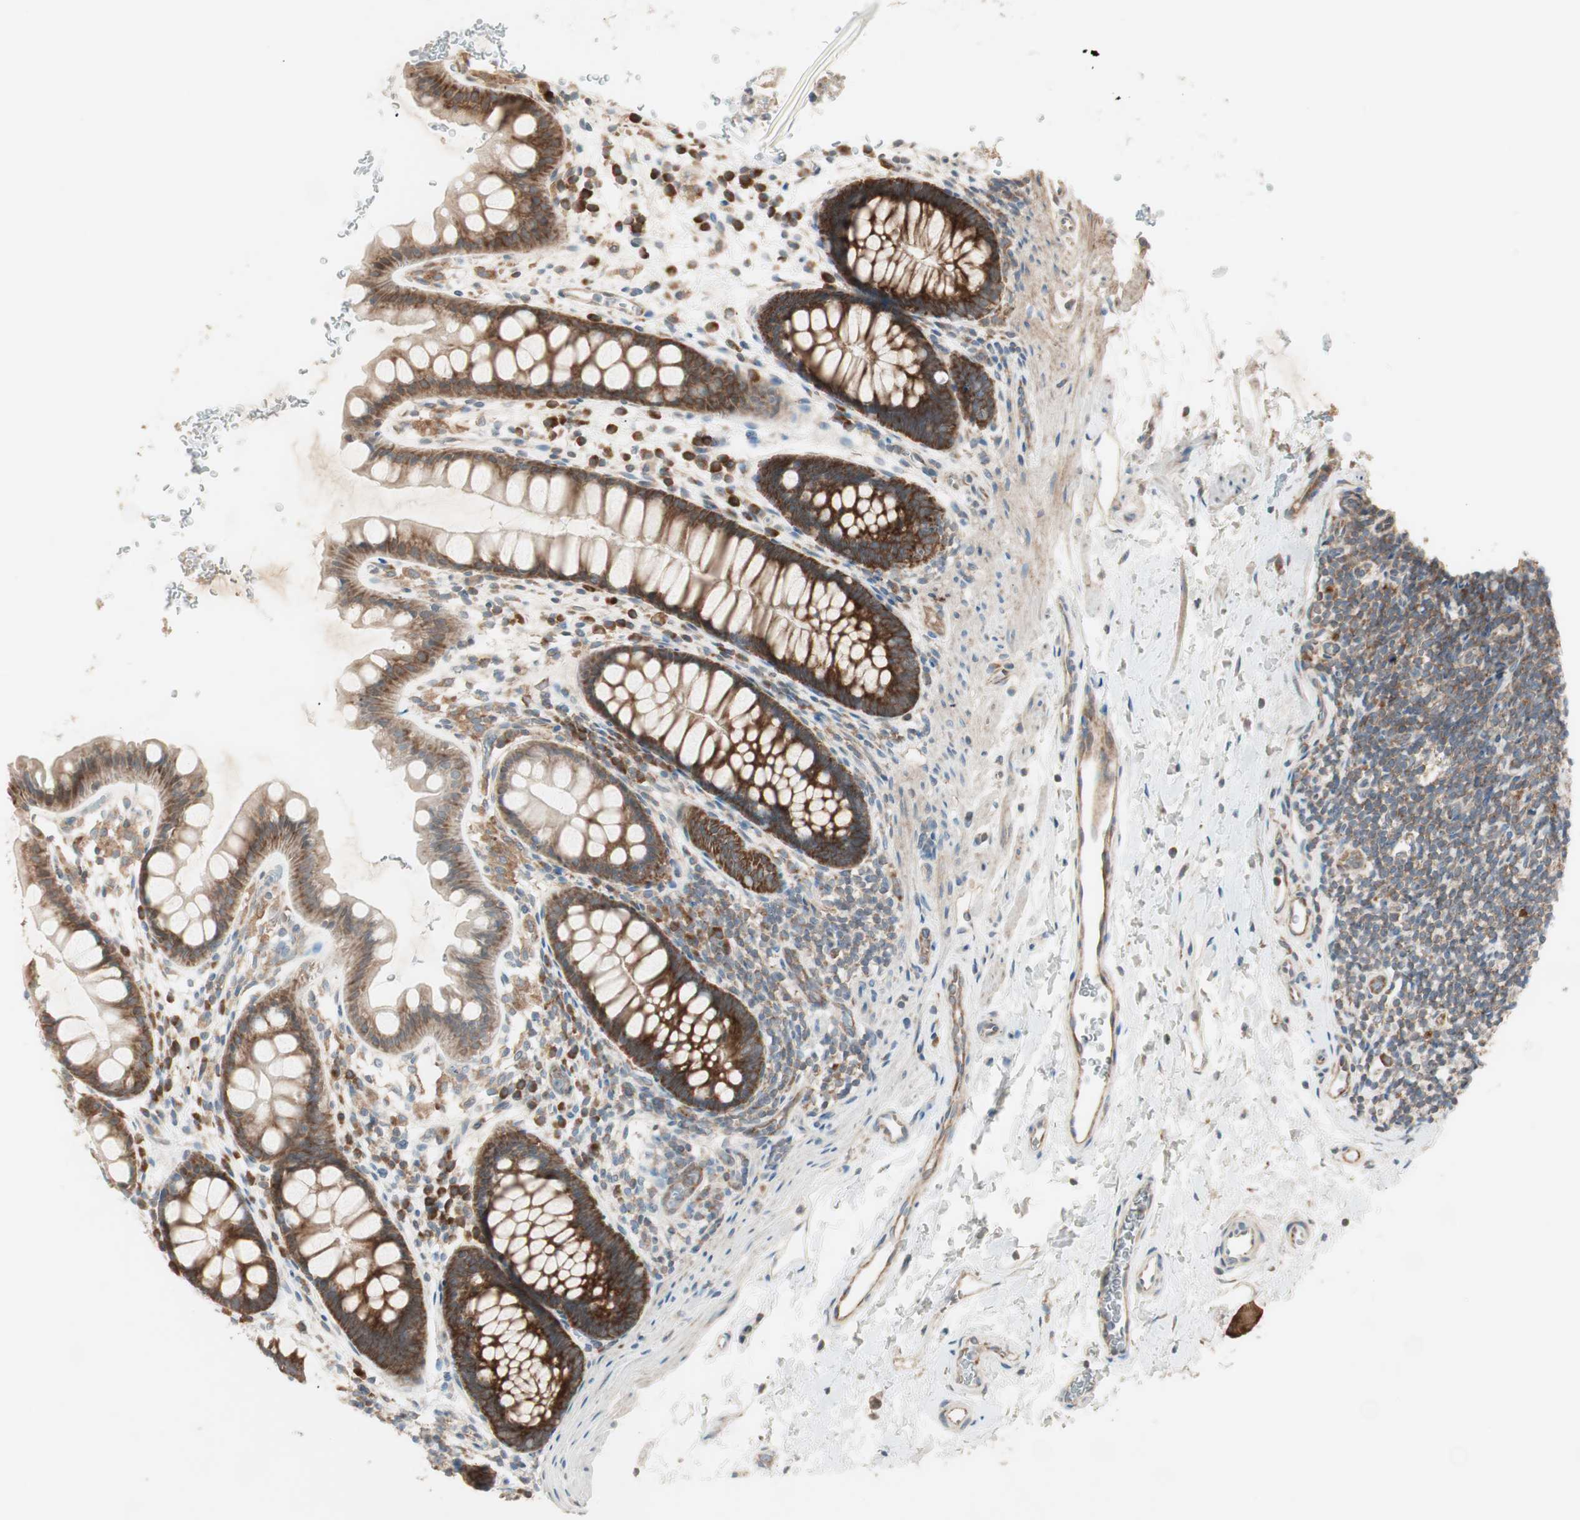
{"staining": {"intensity": "strong", "quantity": ">75%", "location": "cytoplasmic/membranous"}, "tissue": "rectum", "cell_type": "Glandular cells", "image_type": "normal", "snomed": [{"axis": "morphology", "description": "Normal tissue, NOS"}, {"axis": "topography", "description": "Rectum"}], "caption": "Glandular cells exhibit high levels of strong cytoplasmic/membranous staining in about >75% of cells in benign rectum.", "gene": "RPL23", "patient": {"sex": "female", "age": 24}}